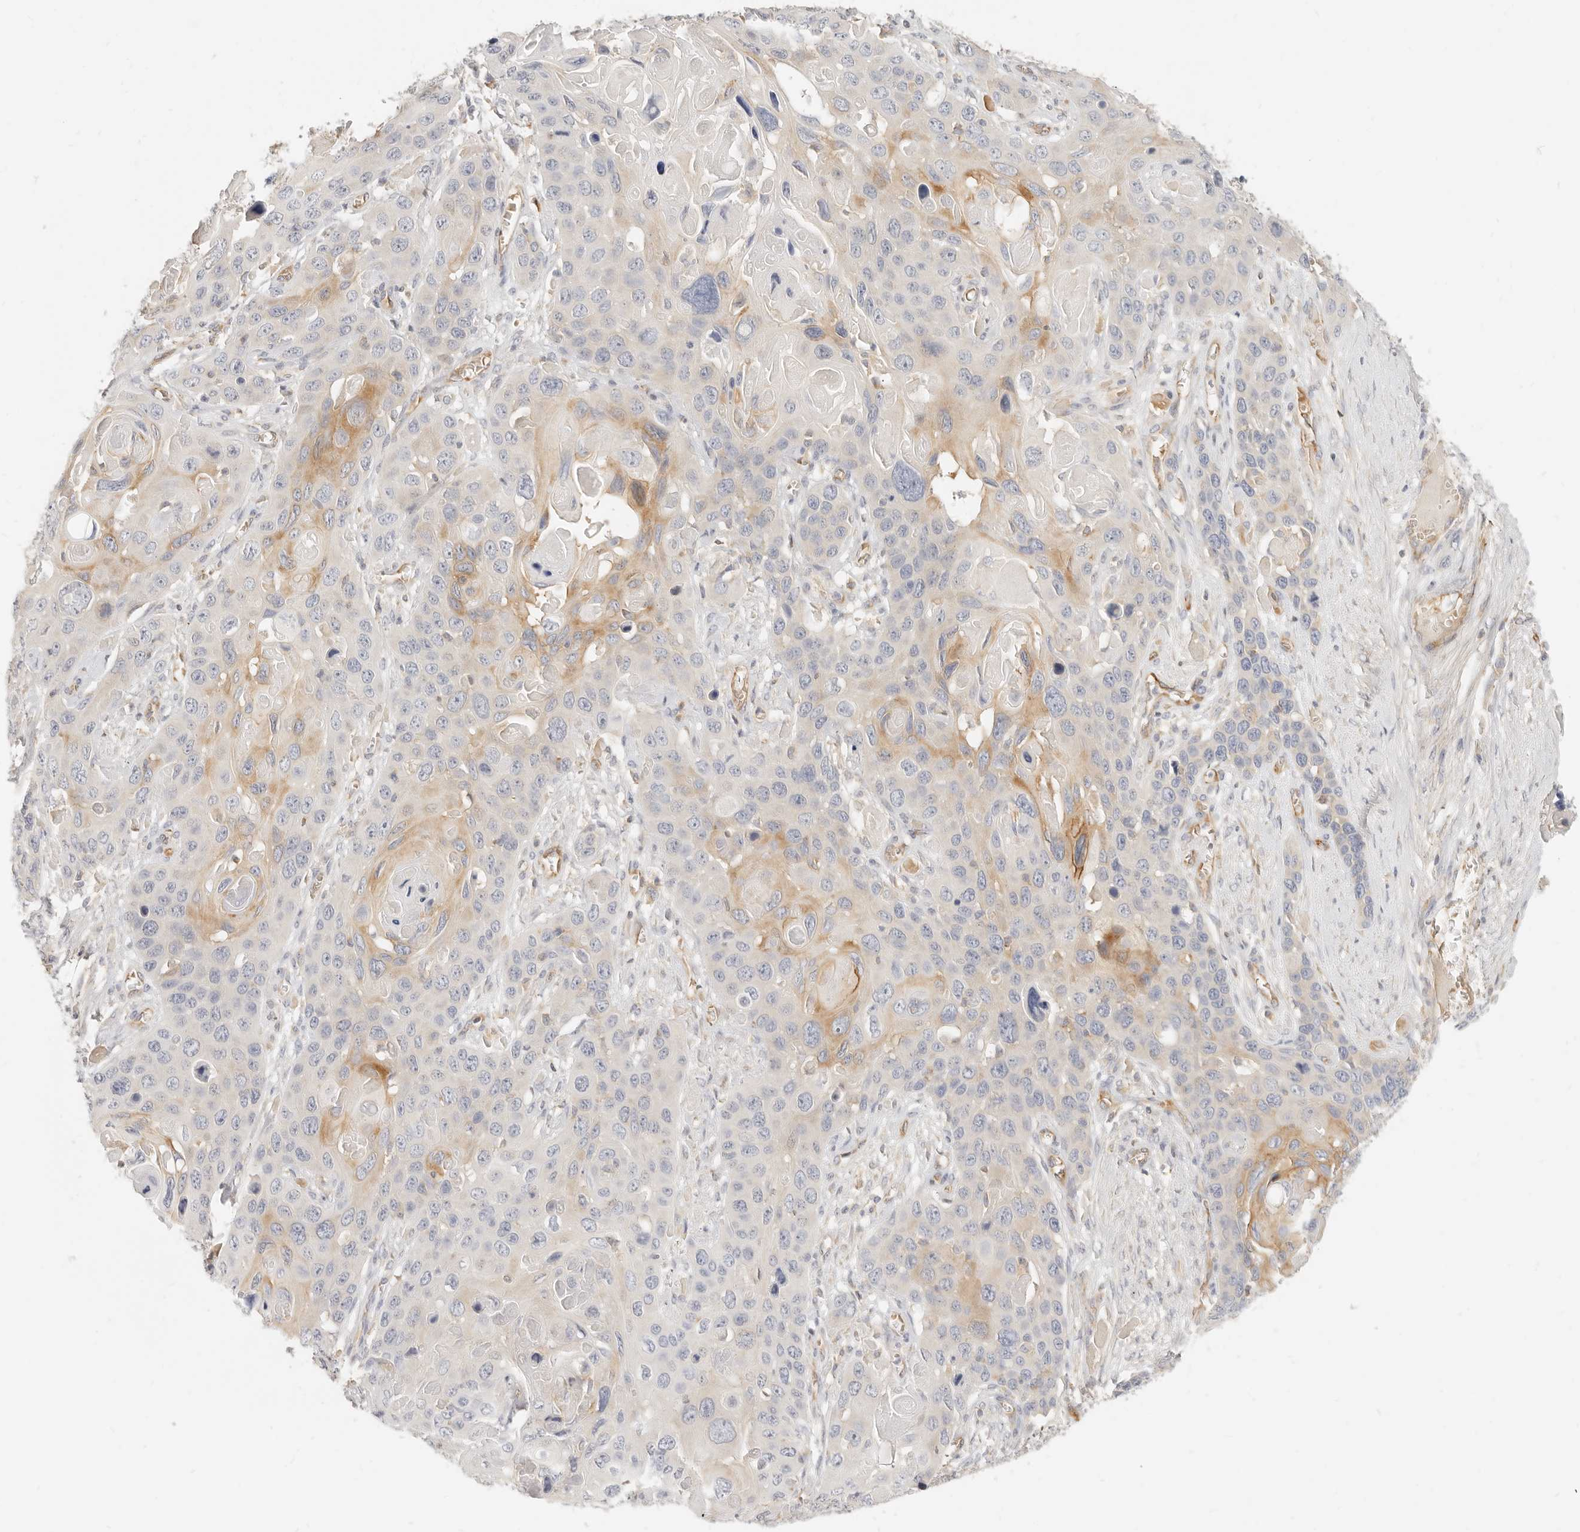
{"staining": {"intensity": "moderate", "quantity": "<25%", "location": "cytoplasmic/membranous"}, "tissue": "skin cancer", "cell_type": "Tumor cells", "image_type": "cancer", "snomed": [{"axis": "morphology", "description": "Squamous cell carcinoma, NOS"}, {"axis": "topography", "description": "Skin"}], "caption": "Moderate cytoplasmic/membranous expression is appreciated in approximately <25% of tumor cells in squamous cell carcinoma (skin).", "gene": "LTB4R2", "patient": {"sex": "male", "age": 55}}